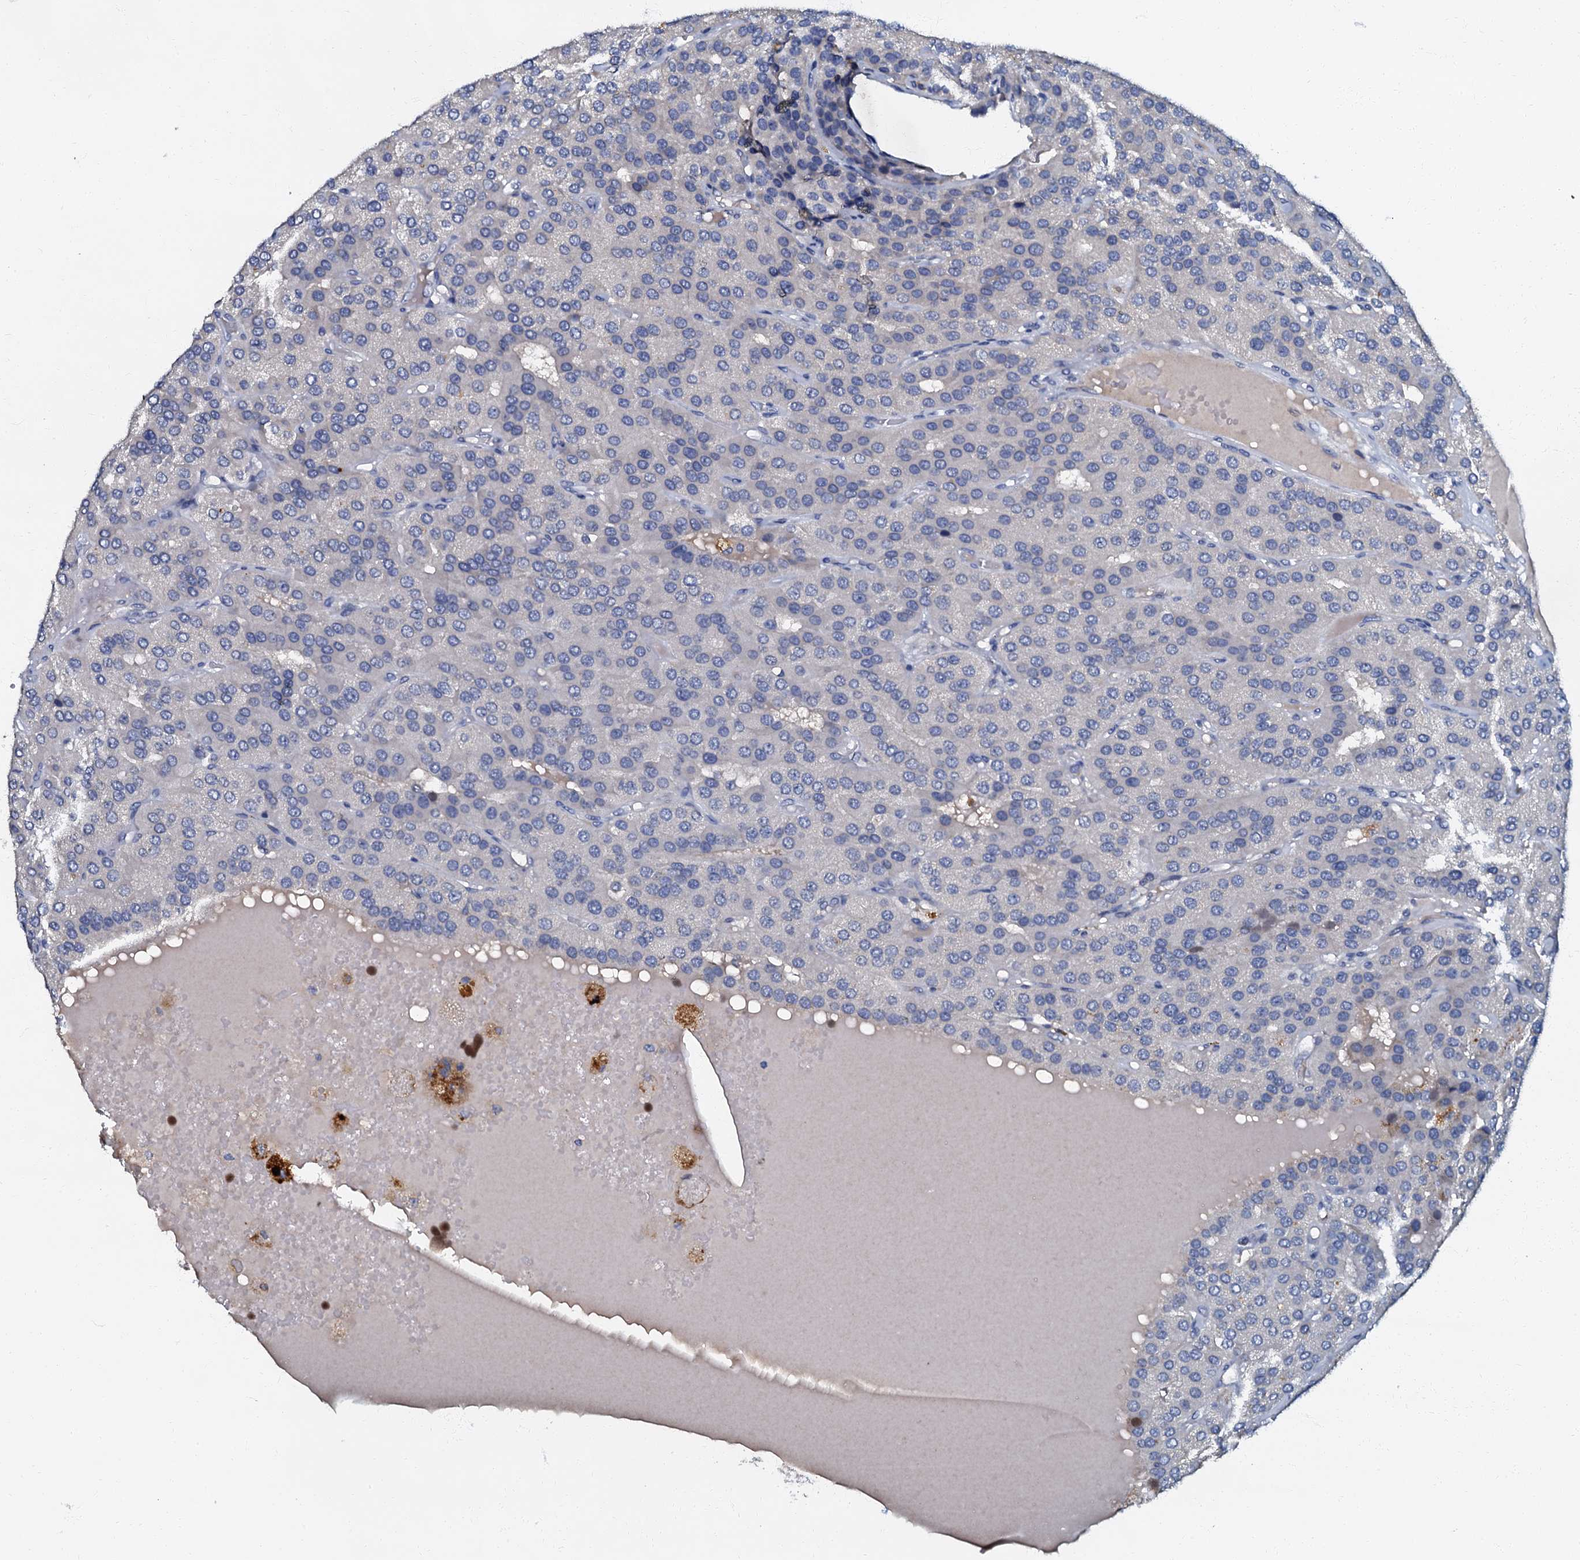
{"staining": {"intensity": "negative", "quantity": "none", "location": "none"}, "tissue": "parathyroid gland", "cell_type": "Glandular cells", "image_type": "normal", "snomed": [{"axis": "morphology", "description": "Normal tissue, NOS"}, {"axis": "morphology", "description": "Adenoma, NOS"}, {"axis": "topography", "description": "Parathyroid gland"}], "caption": "Micrograph shows no significant protein staining in glandular cells of normal parathyroid gland. Nuclei are stained in blue.", "gene": "OLAH", "patient": {"sex": "female", "age": 86}}